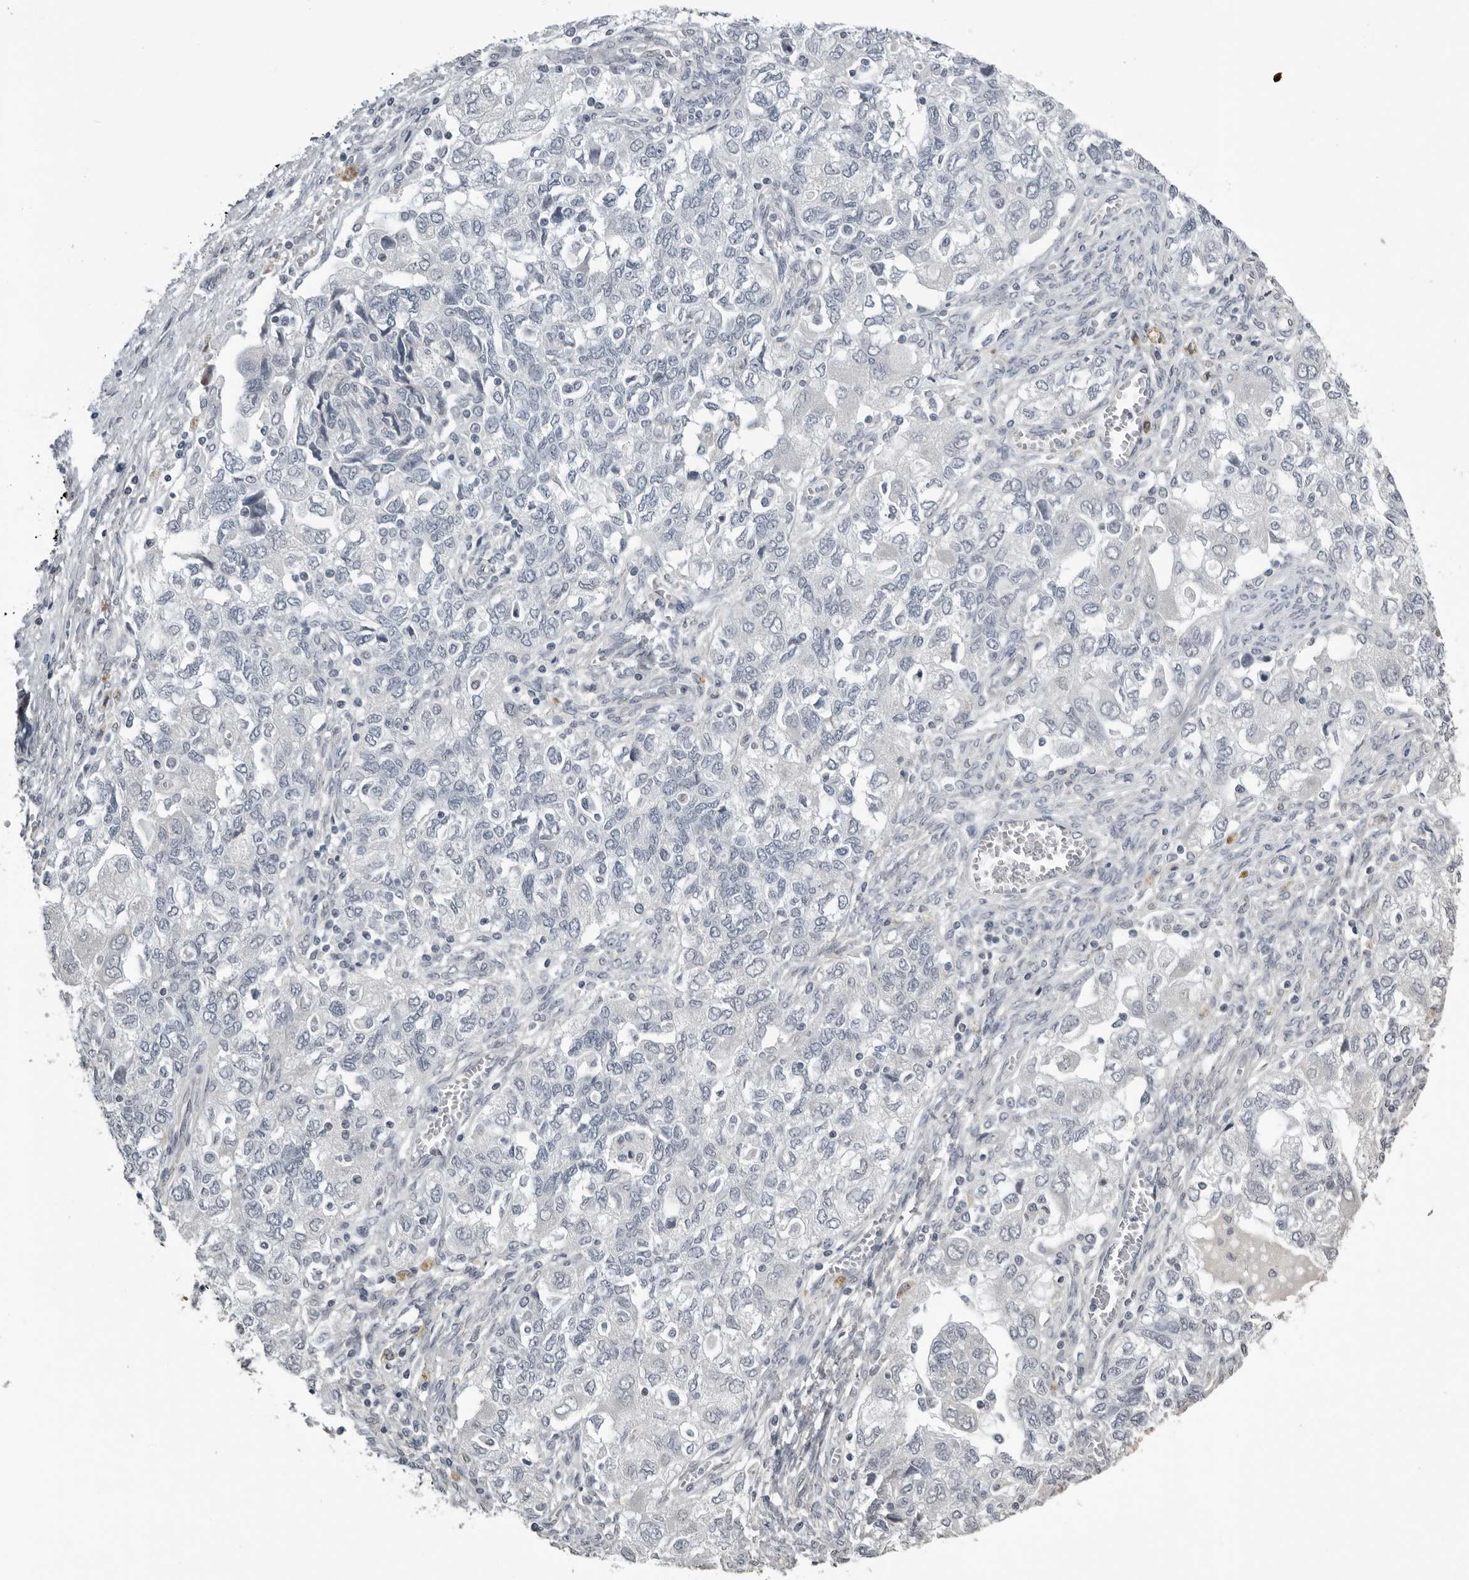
{"staining": {"intensity": "negative", "quantity": "none", "location": "none"}, "tissue": "ovarian cancer", "cell_type": "Tumor cells", "image_type": "cancer", "snomed": [{"axis": "morphology", "description": "Carcinoma, NOS"}, {"axis": "morphology", "description": "Cystadenocarcinoma, serous, NOS"}, {"axis": "topography", "description": "Ovary"}], "caption": "The IHC photomicrograph has no significant expression in tumor cells of ovarian cancer tissue.", "gene": "PRRX2", "patient": {"sex": "female", "age": 69}}